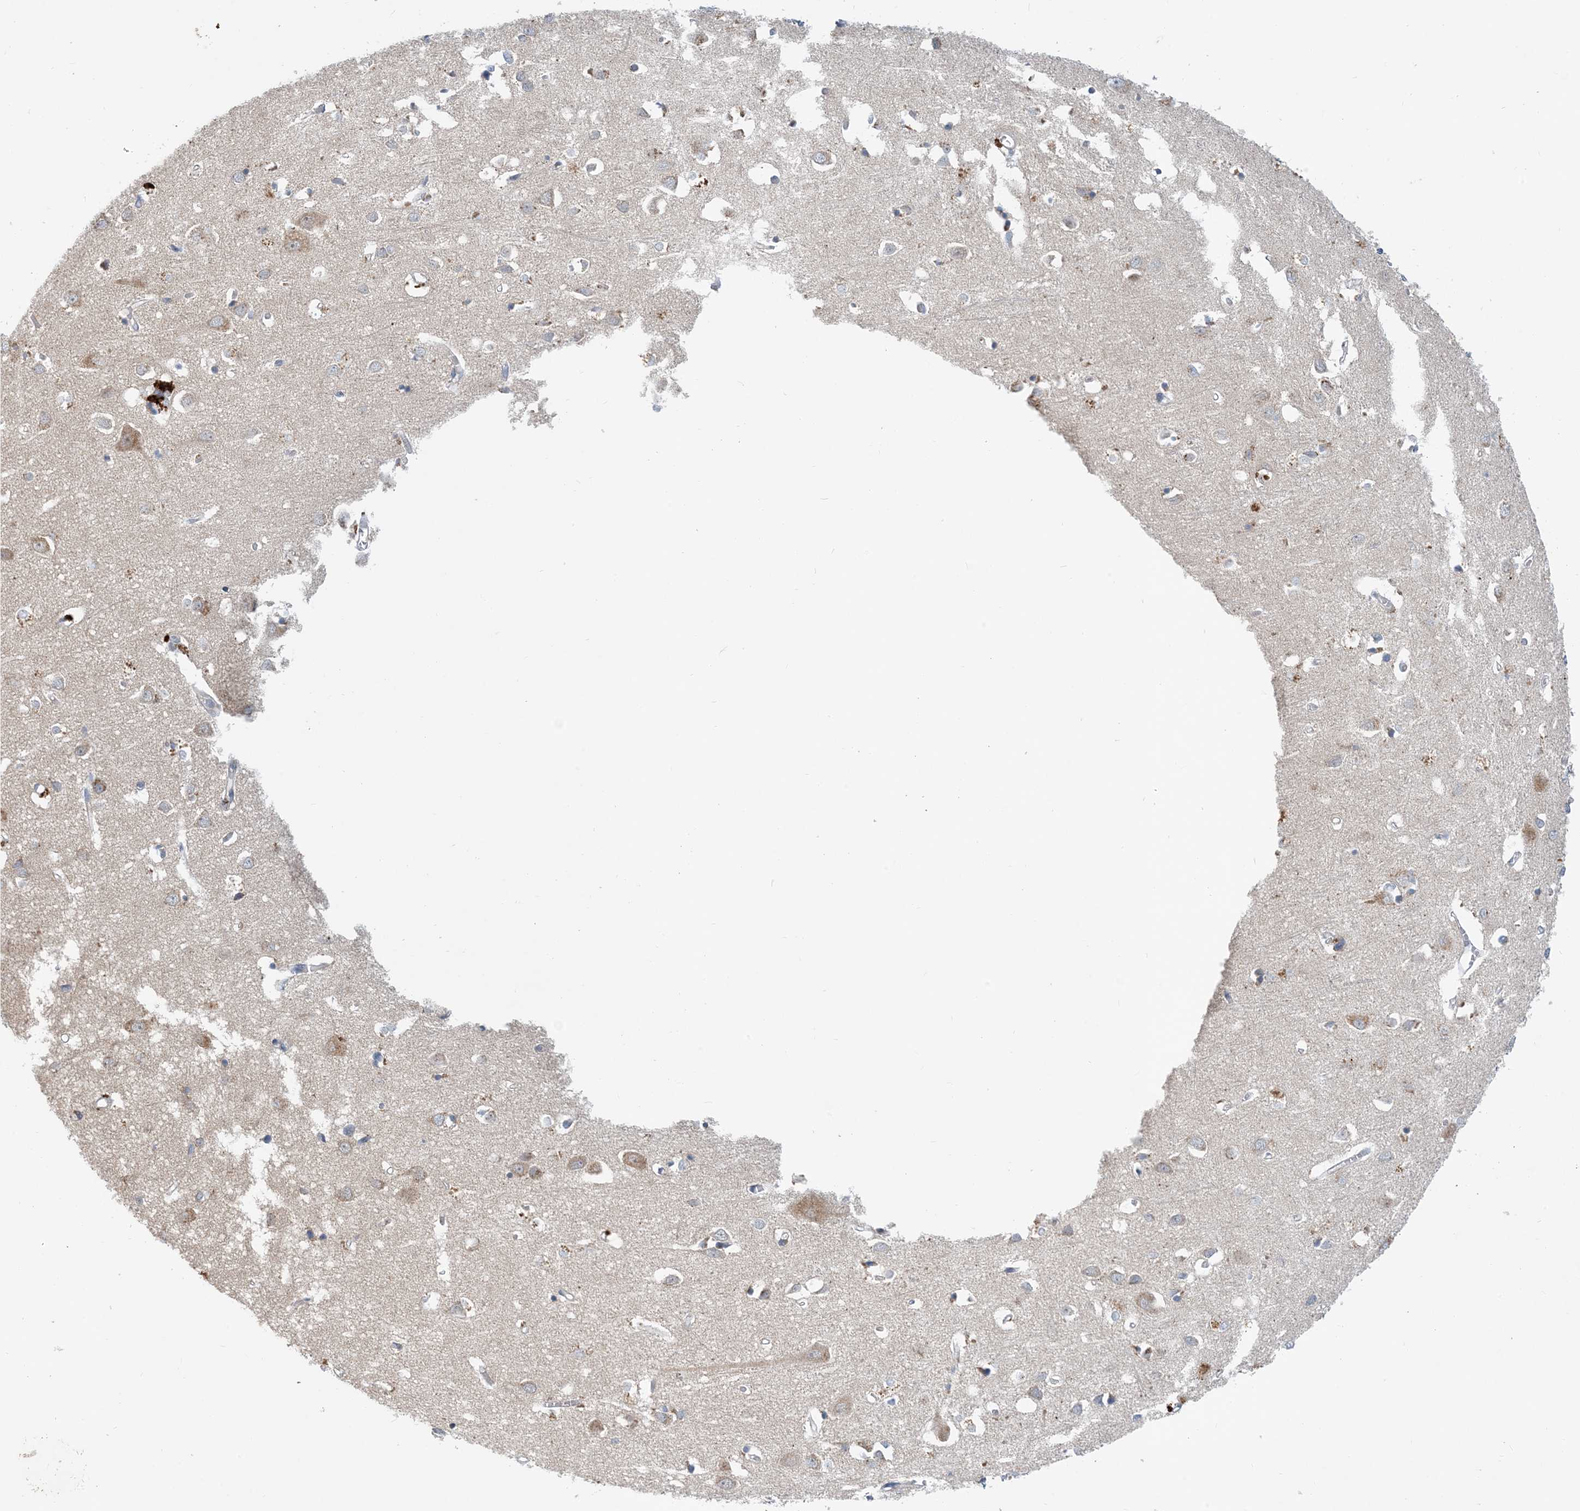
{"staining": {"intensity": "weak", "quantity": "25%-75%", "location": "cytoplasmic/membranous"}, "tissue": "cerebral cortex", "cell_type": "Endothelial cells", "image_type": "normal", "snomed": [{"axis": "morphology", "description": "Normal tissue, NOS"}, {"axis": "topography", "description": "Cerebral cortex"}], "caption": "Immunohistochemistry (DAB) staining of normal cerebral cortex shows weak cytoplasmic/membranous protein staining in about 25%-75% of endothelial cells.", "gene": "TINAG", "patient": {"sex": "female", "age": 64}}